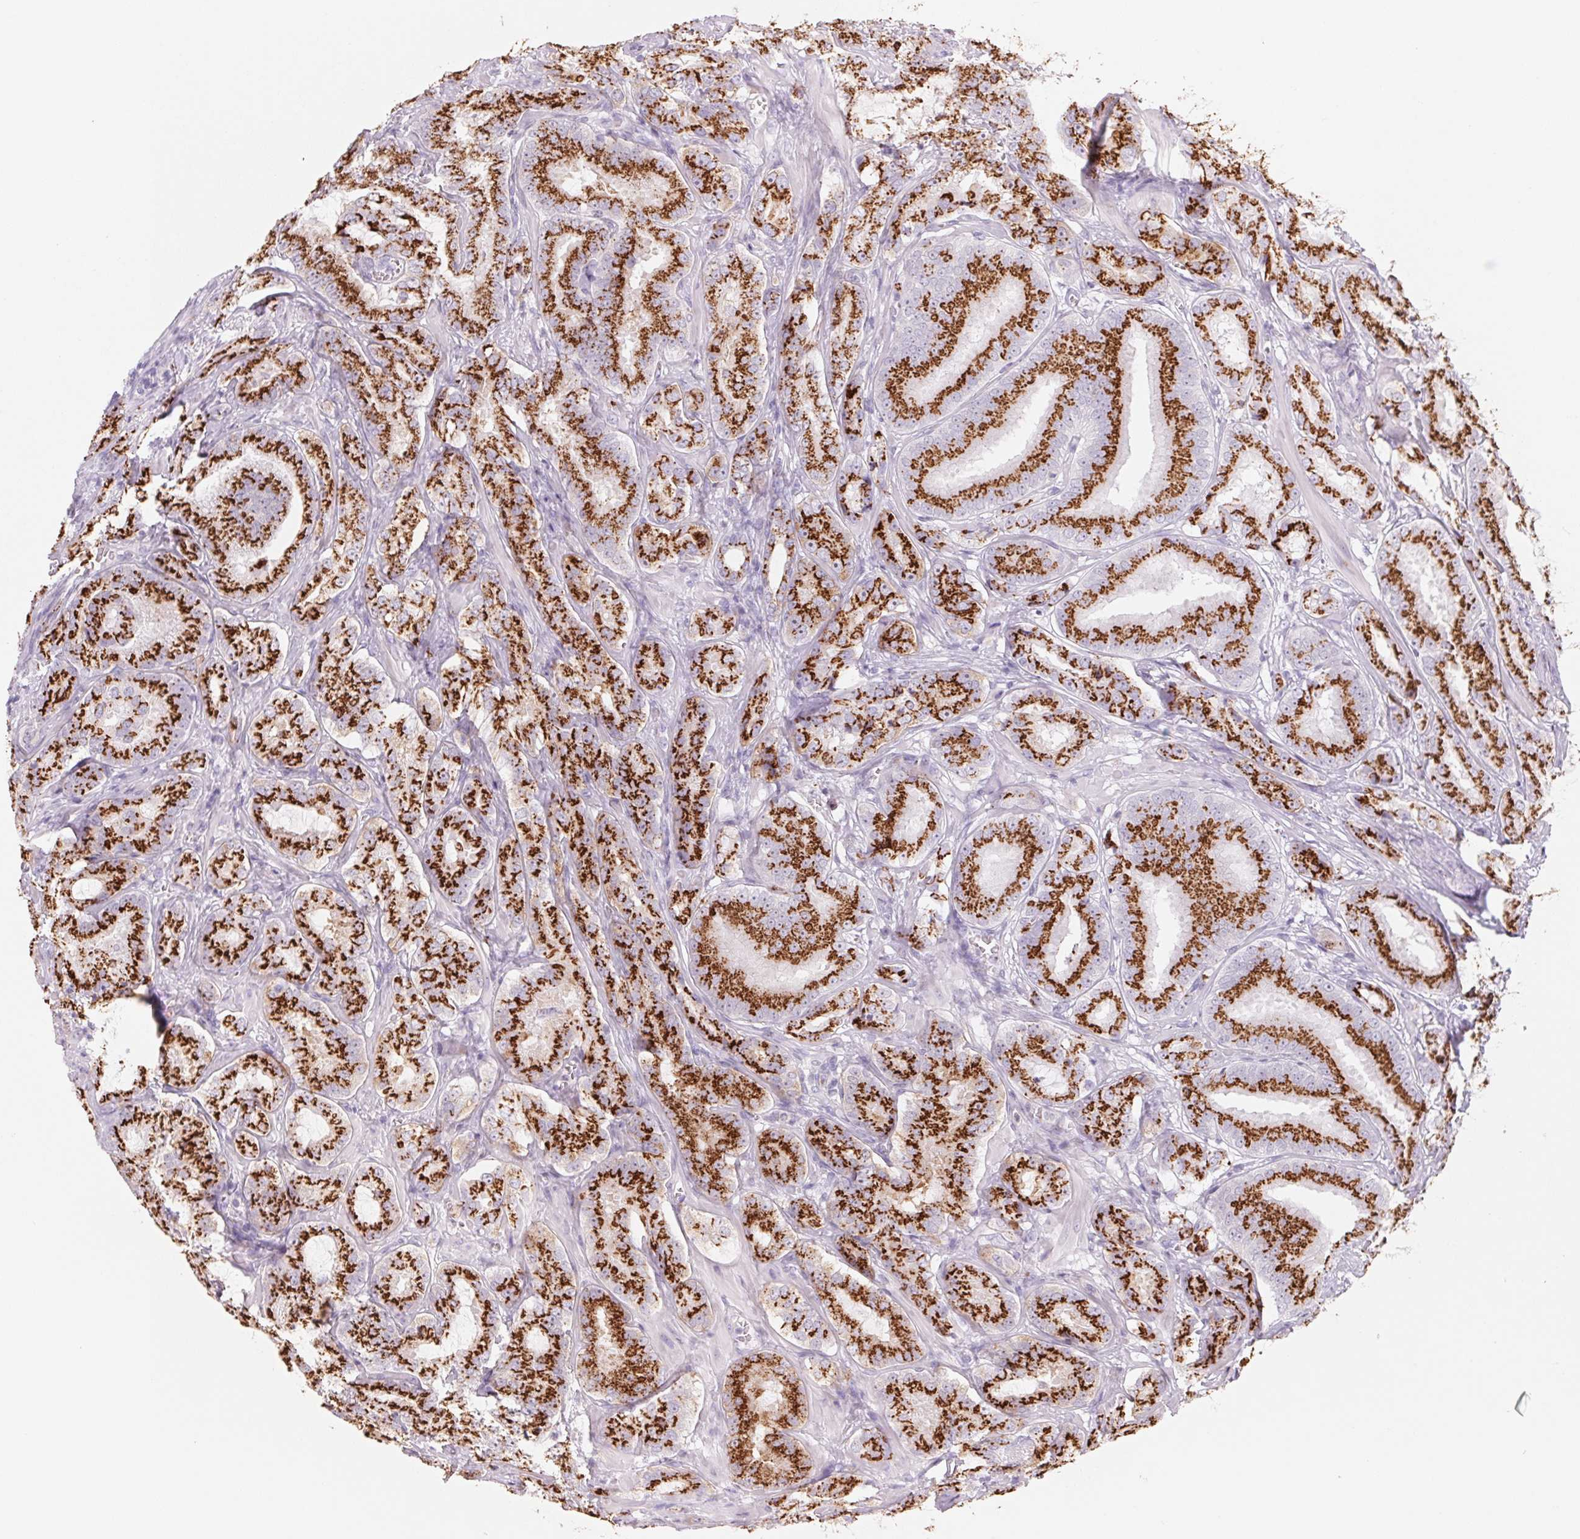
{"staining": {"intensity": "strong", "quantity": ">75%", "location": "cytoplasmic/membranous"}, "tissue": "prostate cancer", "cell_type": "Tumor cells", "image_type": "cancer", "snomed": [{"axis": "morphology", "description": "Adenocarcinoma, High grade"}, {"axis": "topography", "description": "Prostate"}], "caption": "High-magnification brightfield microscopy of prostate high-grade adenocarcinoma stained with DAB (brown) and counterstained with hematoxylin (blue). tumor cells exhibit strong cytoplasmic/membranous staining is appreciated in approximately>75% of cells.", "gene": "GALNT7", "patient": {"sex": "male", "age": 64}}